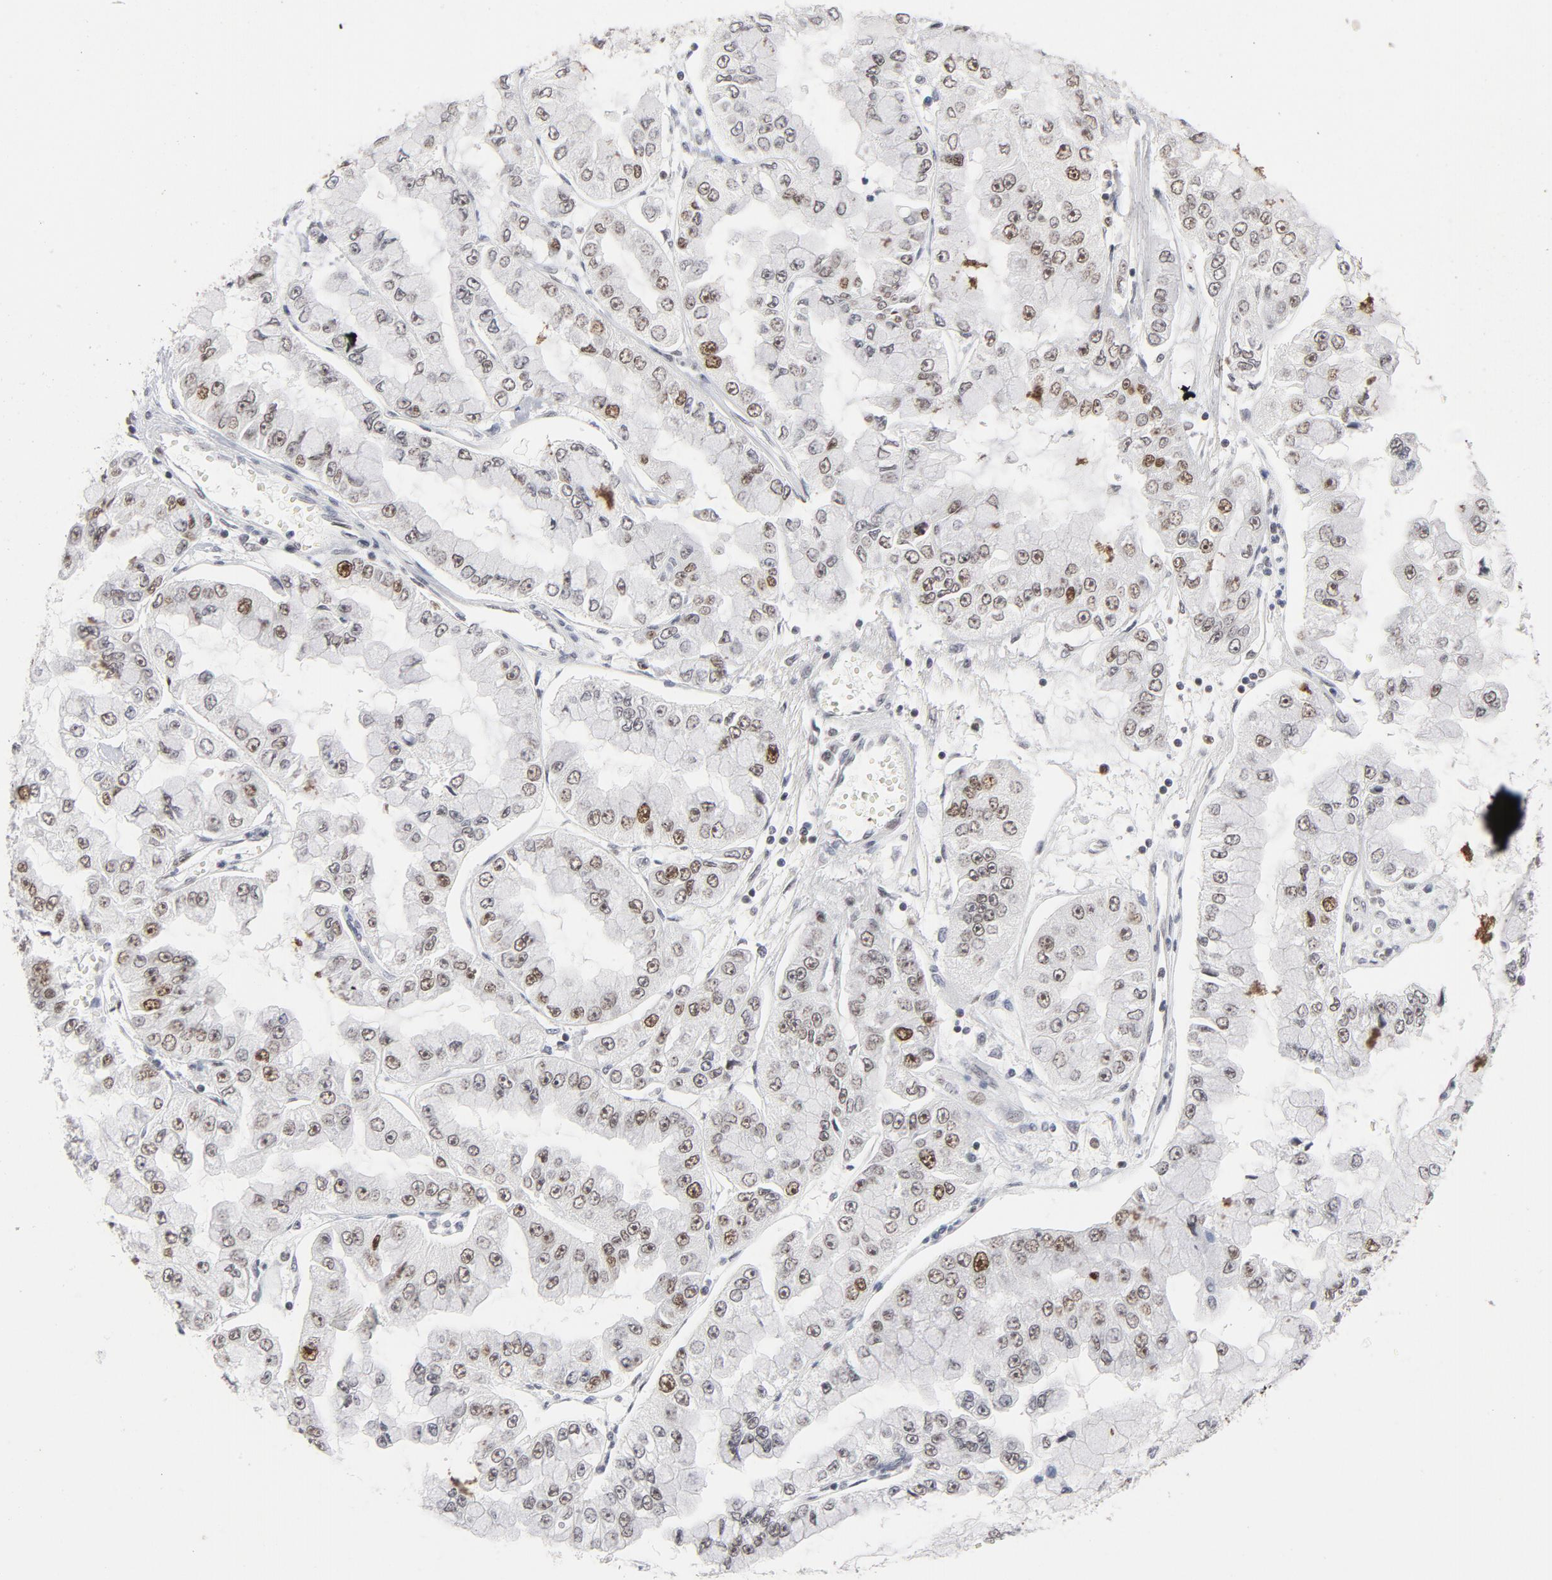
{"staining": {"intensity": "moderate", "quantity": "<25%", "location": "nuclear"}, "tissue": "liver cancer", "cell_type": "Tumor cells", "image_type": "cancer", "snomed": [{"axis": "morphology", "description": "Cholangiocarcinoma"}, {"axis": "topography", "description": "Liver"}], "caption": "Tumor cells show low levels of moderate nuclear staining in about <25% of cells in human liver cholangiocarcinoma.", "gene": "RFC4", "patient": {"sex": "female", "age": 79}}